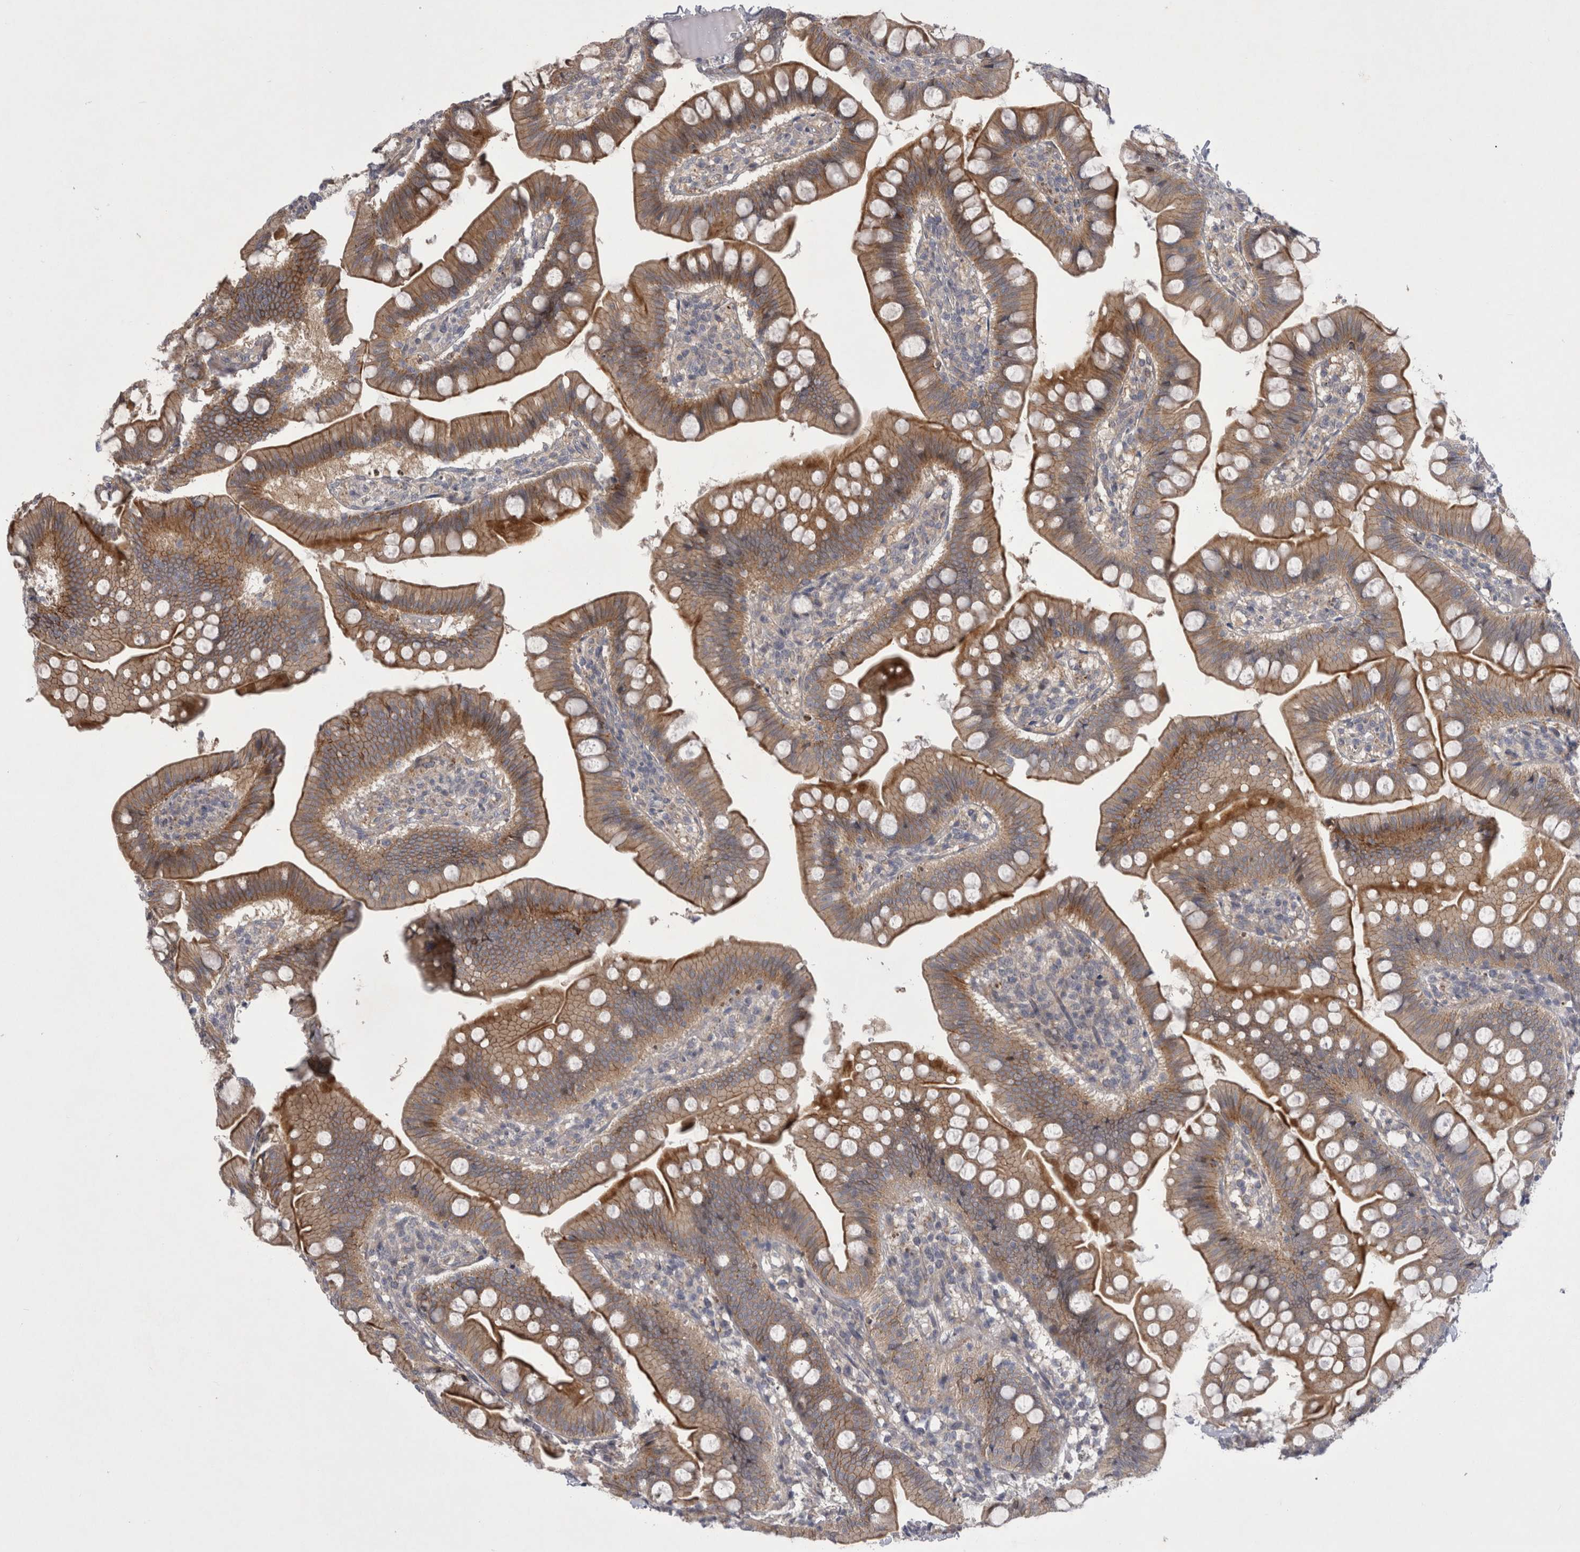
{"staining": {"intensity": "moderate", "quantity": ">75%", "location": "cytoplasmic/membranous"}, "tissue": "small intestine", "cell_type": "Glandular cells", "image_type": "normal", "snomed": [{"axis": "morphology", "description": "Normal tissue, NOS"}, {"axis": "topography", "description": "Small intestine"}], "caption": "Immunohistochemical staining of unremarkable human small intestine exhibits >75% levels of moderate cytoplasmic/membranous protein staining in about >75% of glandular cells.", "gene": "NENF", "patient": {"sex": "male", "age": 7}}